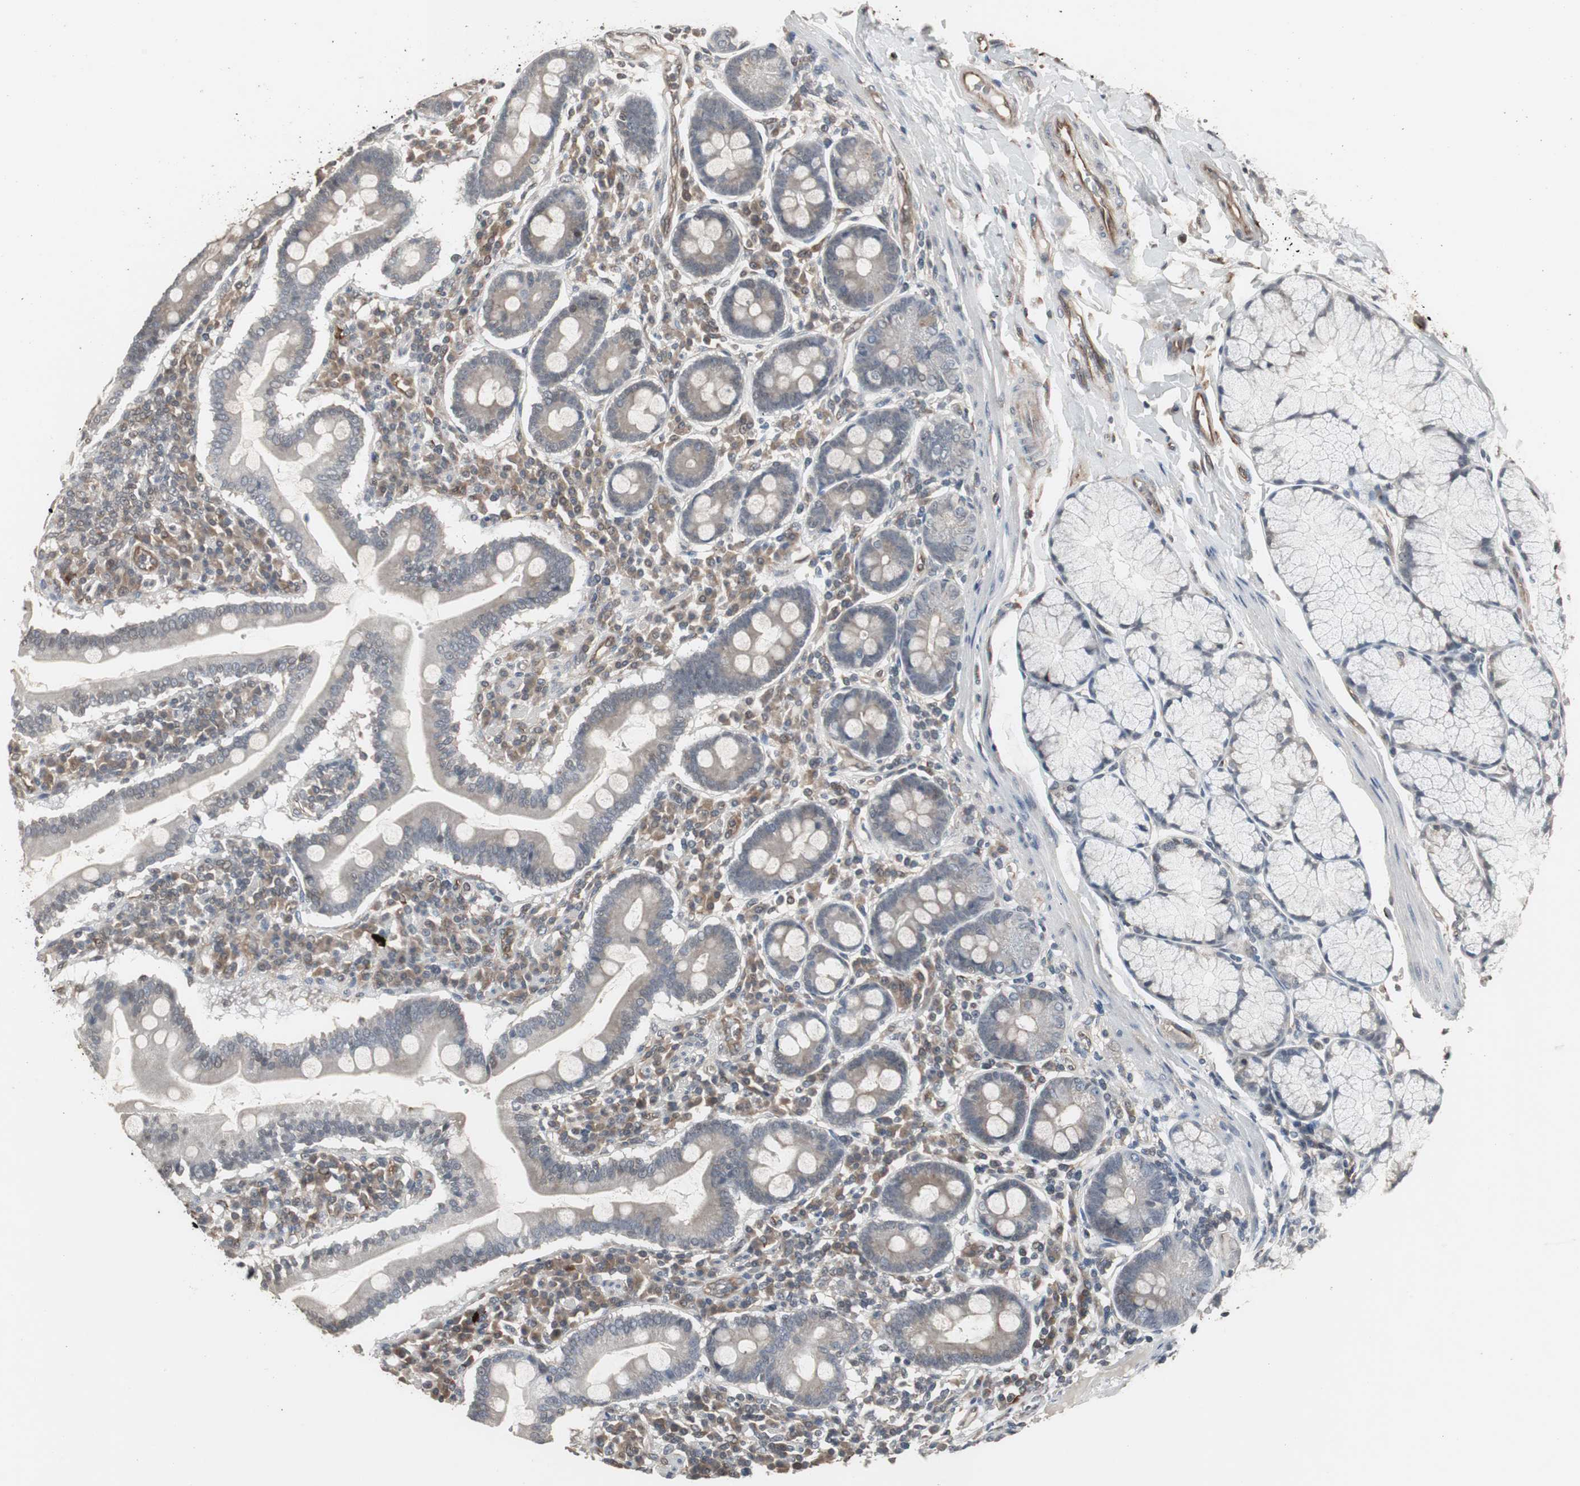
{"staining": {"intensity": "weak", "quantity": ">75%", "location": "cytoplasmic/membranous"}, "tissue": "duodenum", "cell_type": "Glandular cells", "image_type": "normal", "snomed": [{"axis": "morphology", "description": "Normal tissue, NOS"}, {"axis": "topography", "description": "Duodenum"}], "caption": "Weak cytoplasmic/membranous protein expression is identified in approximately >75% of glandular cells in duodenum.", "gene": "ATP2B2", "patient": {"sex": "male", "age": 50}}